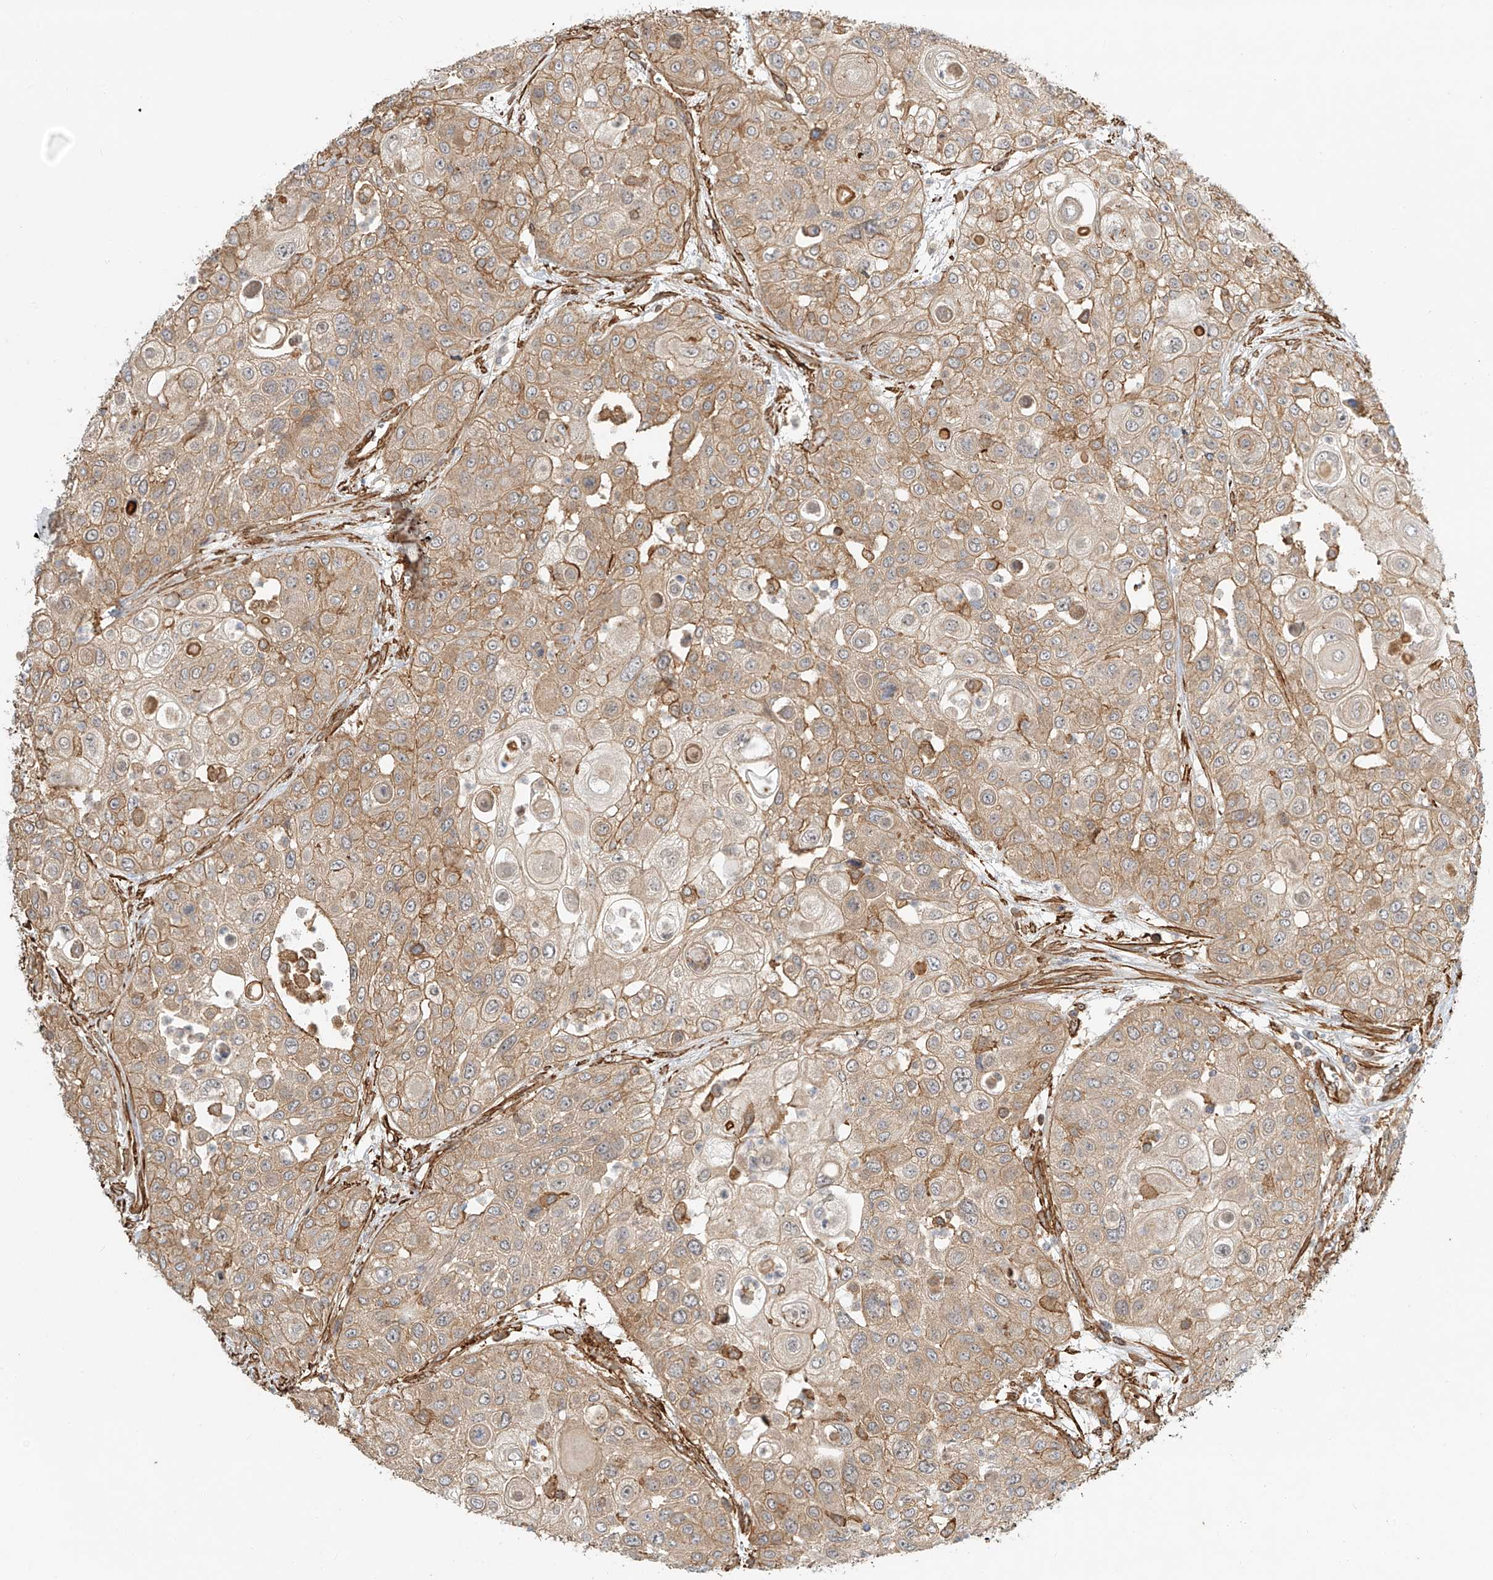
{"staining": {"intensity": "weak", "quantity": ">75%", "location": "cytoplasmic/membranous"}, "tissue": "urothelial cancer", "cell_type": "Tumor cells", "image_type": "cancer", "snomed": [{"axis": "morphology", "description": "Urothelial carcinoma, High grade"}, {"axis": "topography", "description": "Urinary bladder"}], "caption": "Tumor cells show low levels of weak cytoplasmic/membranous expression in approximately >75% of cells in high-grade urothelial carcinoma. The staining was performed using DAB (3,3'-diaminobenzidine), with brown indicating positive protein expression. Nuclei are stained blue with hematoxylin.", "gene": "CSMD3", "patient": {"sex": "female", "age": 79}}